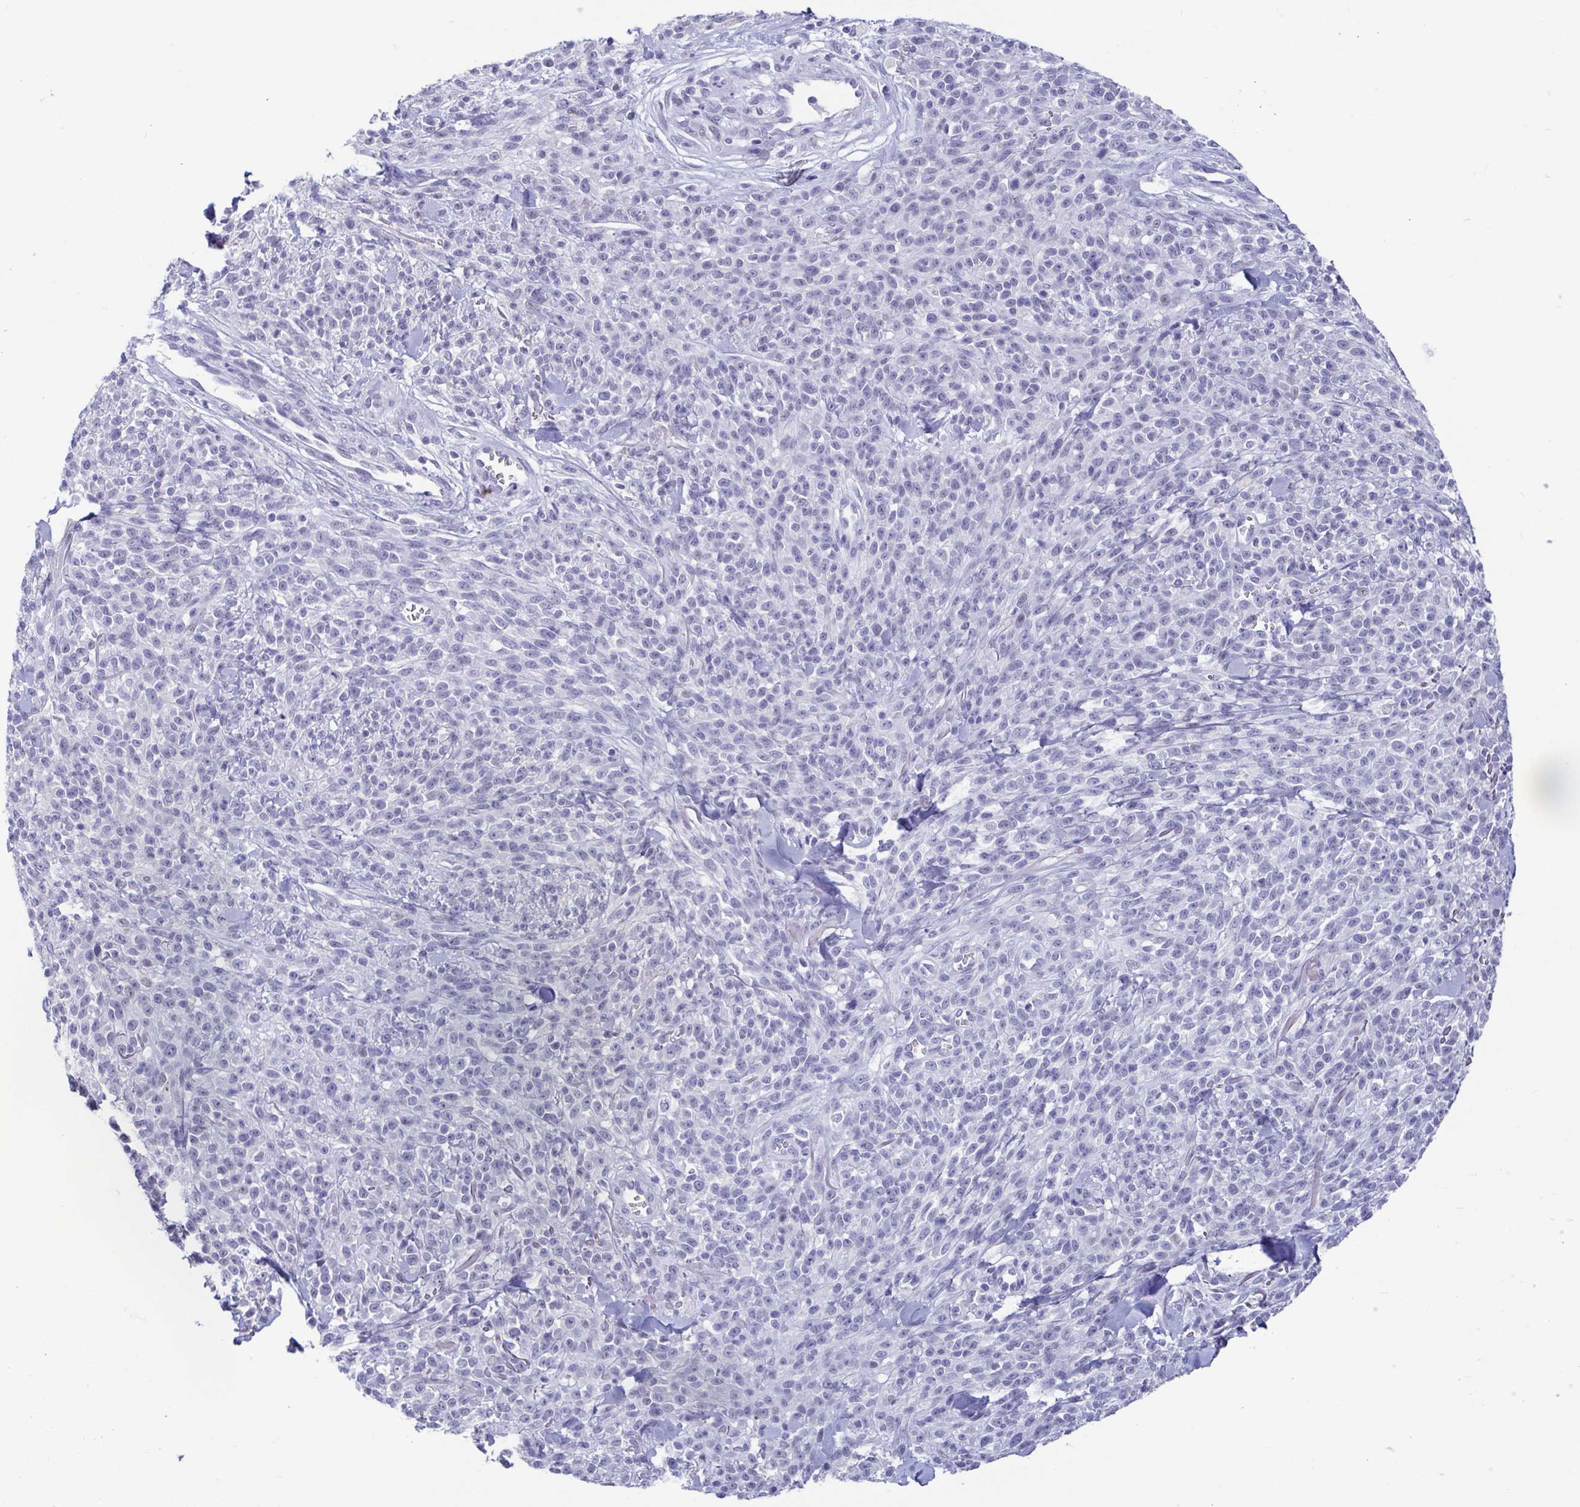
{"staining": {"intensity": "negative", "quantity": "none", "location": "none"}, "tissue": "melanoma", "cell_type": "Tumor cells", "image_type": "cancer", "snomed": [{"axis": "morphology", "description": "Malignant melanoma, NOS"}, {"axis": "topography", "description": "Skin"}, {"axis": "topography", "description": "Skin of trunk"}], "caption": "This photomicrograph is of melanoma stained with immunohistochemistry to label a protein in brown with the nuclei are counter-stained blue. There is no positivity in tumor cells.", "gene": "PERM1", "patient": {"sex": "male", "age": 74}}